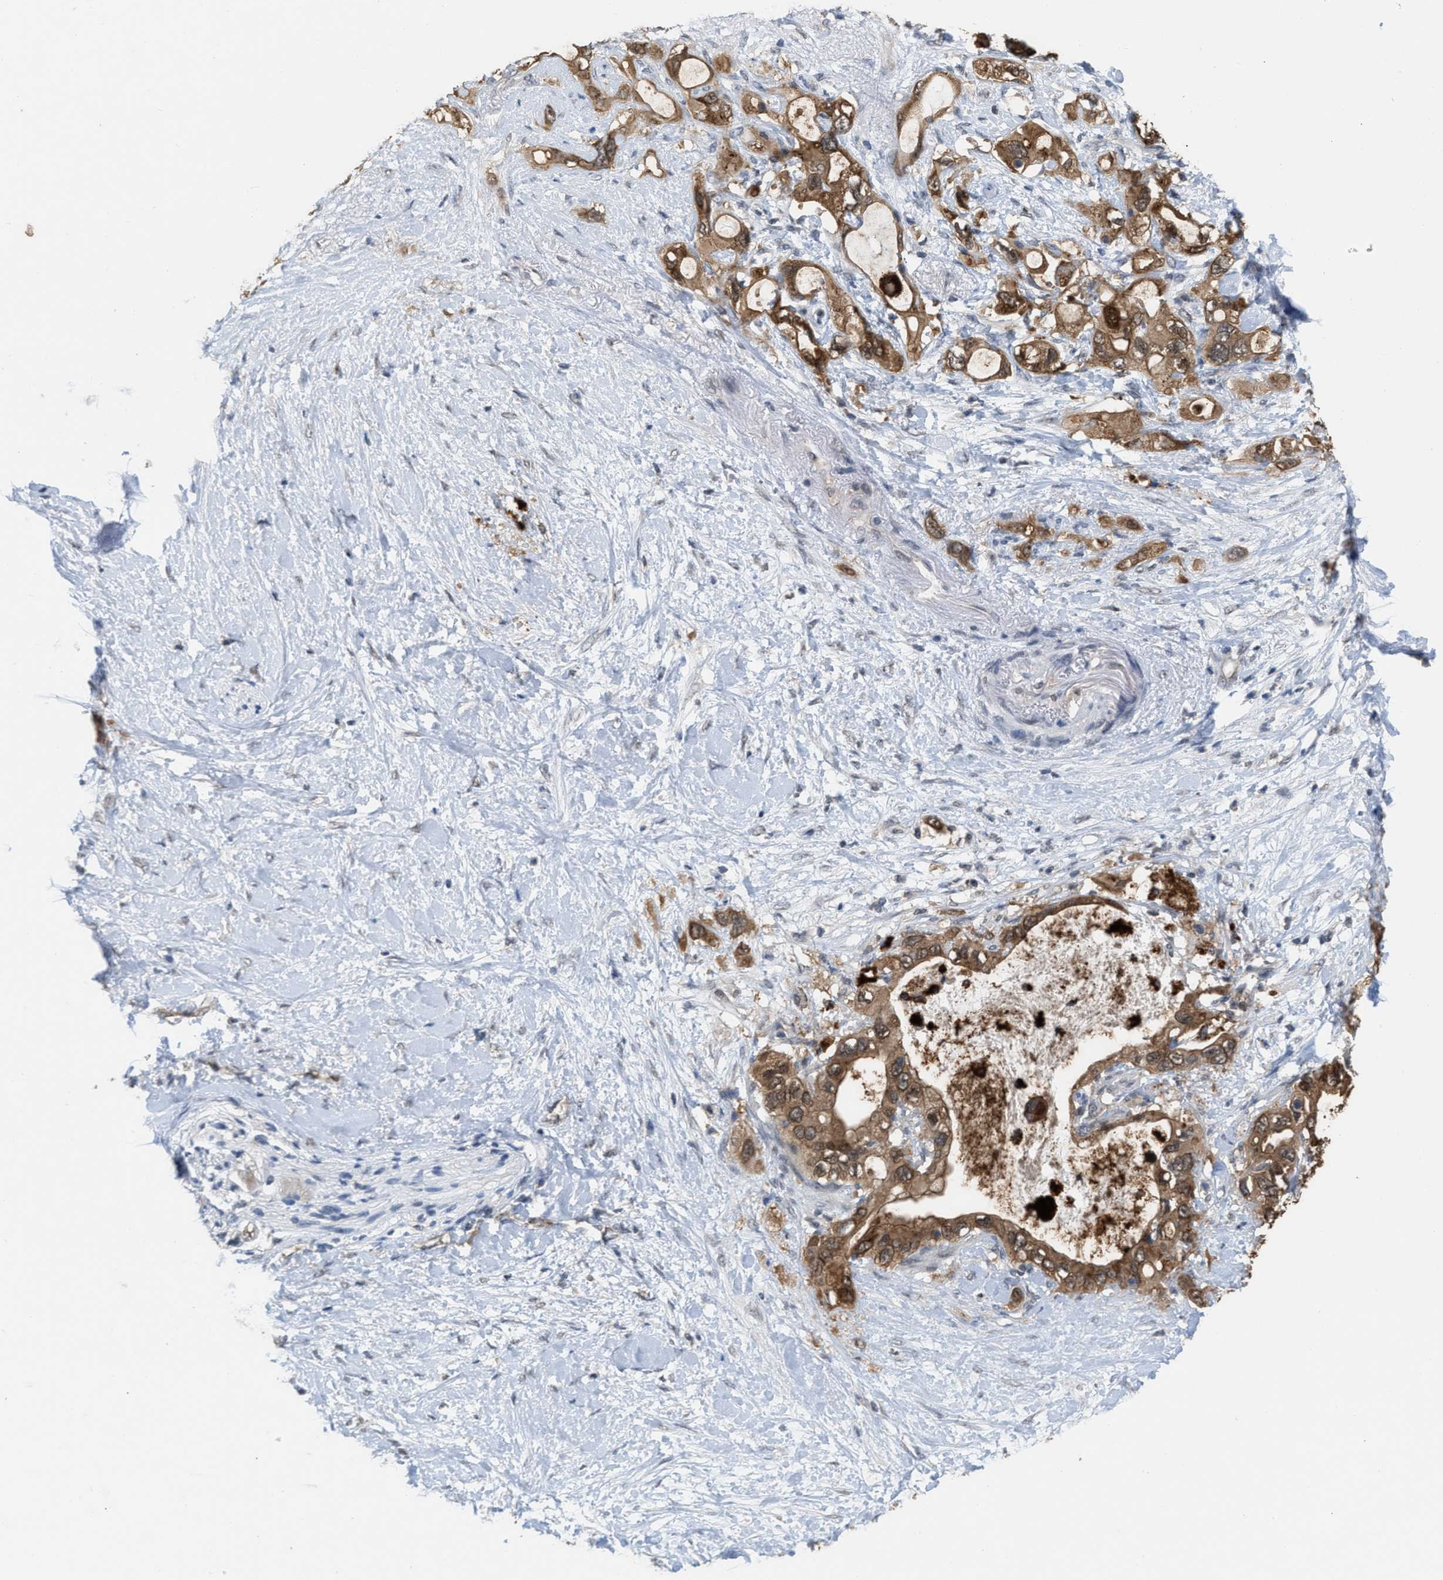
{"staining": {"intensity": "moderate", "quantity": ">75%", "location": "cytoplasmic/membranous"}, "tissue": "pancreatic cancer", "cell_type": "Tumor cells", "image_type": "cancer", "snomed": [{"axis": "morphology", "description": "Adenocarcinoma, NOS"}, {"axis": "topography", "description": "Pancreas"}], "caption": "IHC photomicrograph of neoplastic tissue: human pancreatic cancer (adenocarcinoma) stained using immunohistochemistry (IHC) demonstrates medium levels of moderate protein expression localized specifically in the cytoplasmic/membranous of tumor cells, appearing as a cytoplasmic/membranous brown color.", "gene": "BAIAP2L1", "patient": {"sex": "female", "age": 56}}